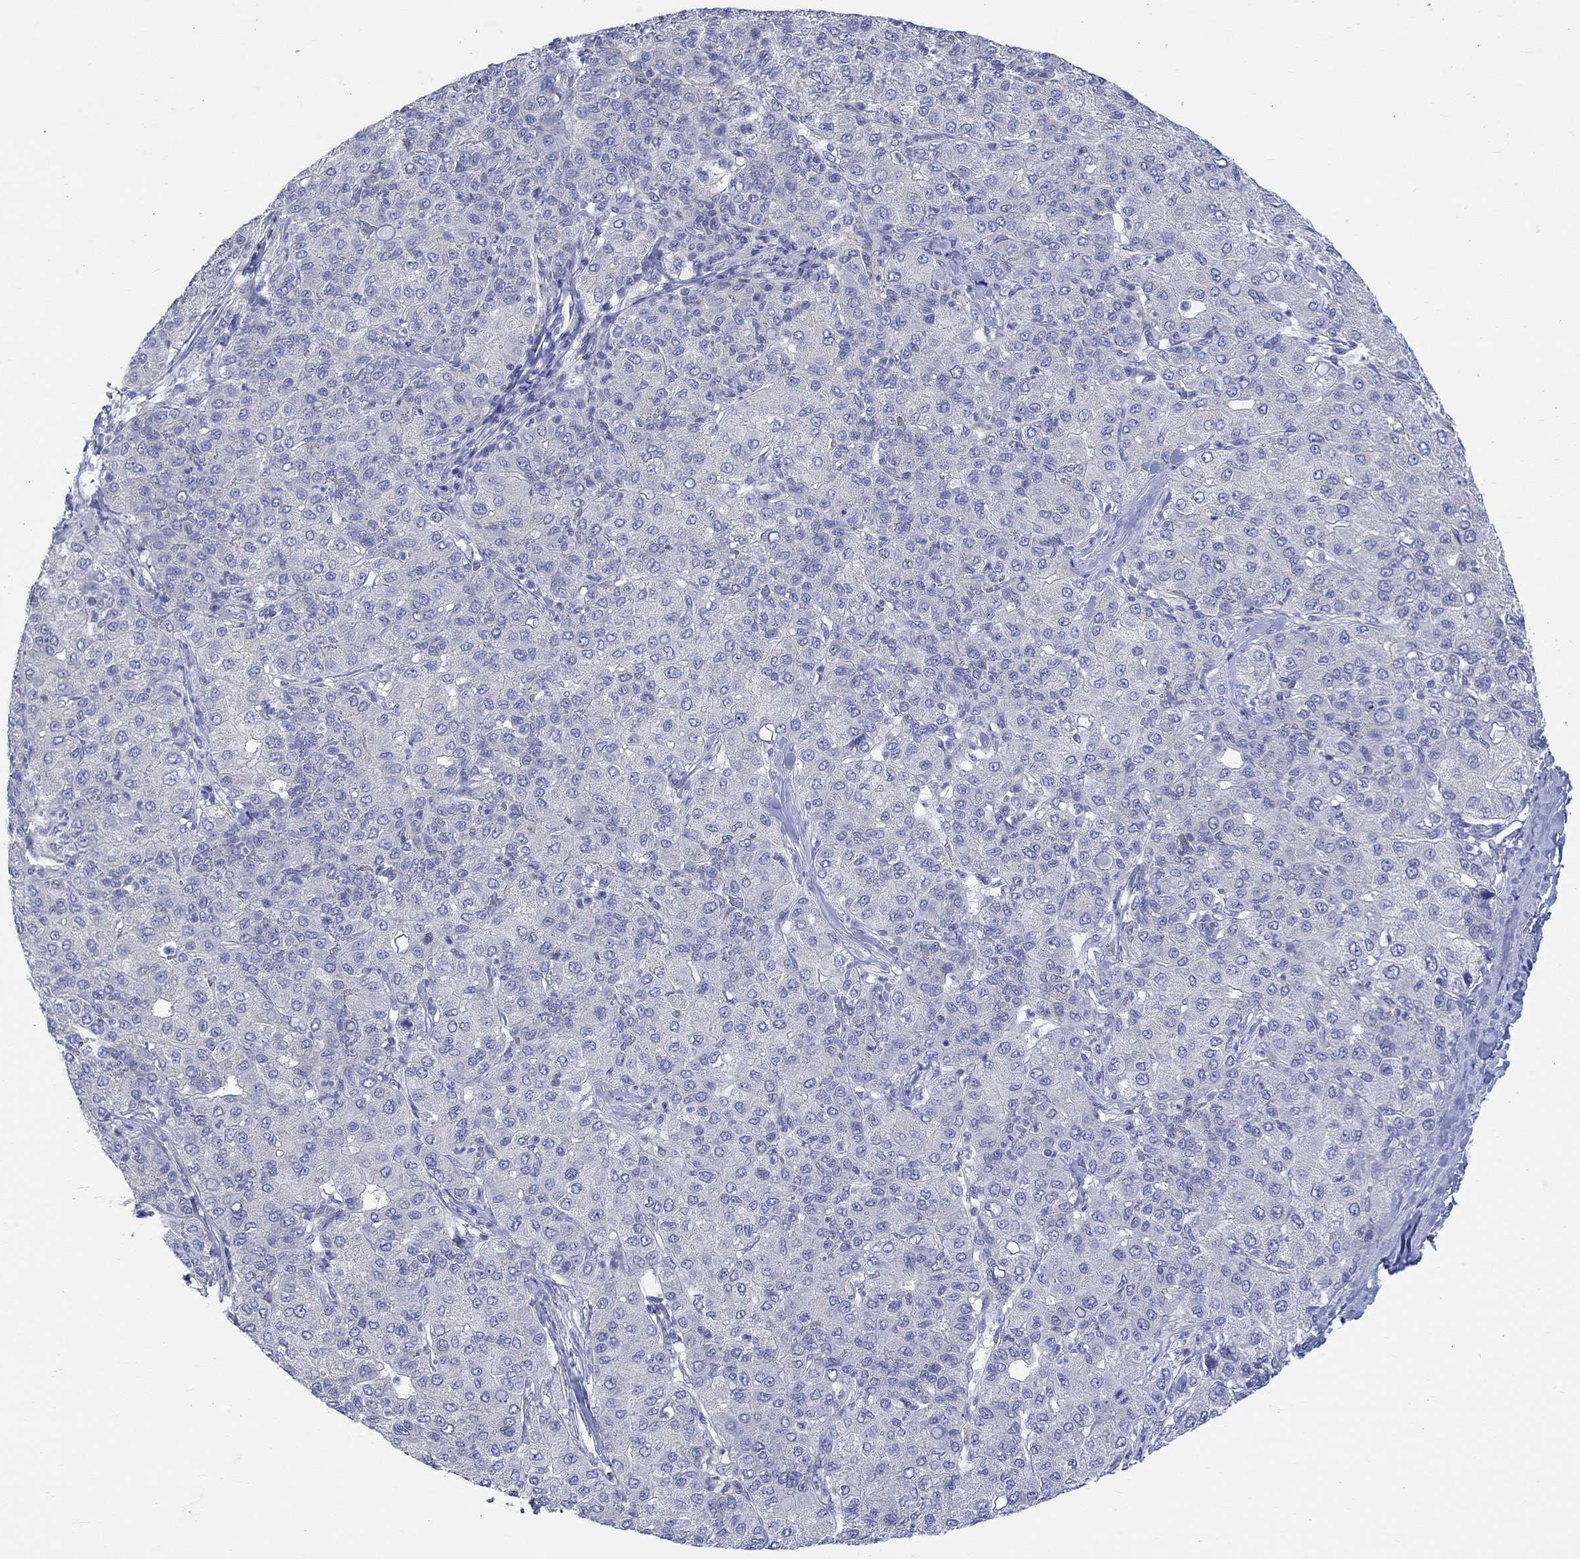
{"staining": {"intensity": "negative", "quantity": "none", "location": "none"}, "tissue": "liver cancer", "cell_type": "Tumor cells", "image_type": "cancer", "snomed": [{"axis": "morphology", "description": "Carcinoma, Hepatocellular, NOS"}, {"axis": "topography", "description": "Liver"}], "caption": "Hepatocellular carcinoma (liver) was stained to show a protein in brown. There is no significant positivity in tumor cells.", "gene": "NAV3", "patient": {"sex": "male", "age": 65}}